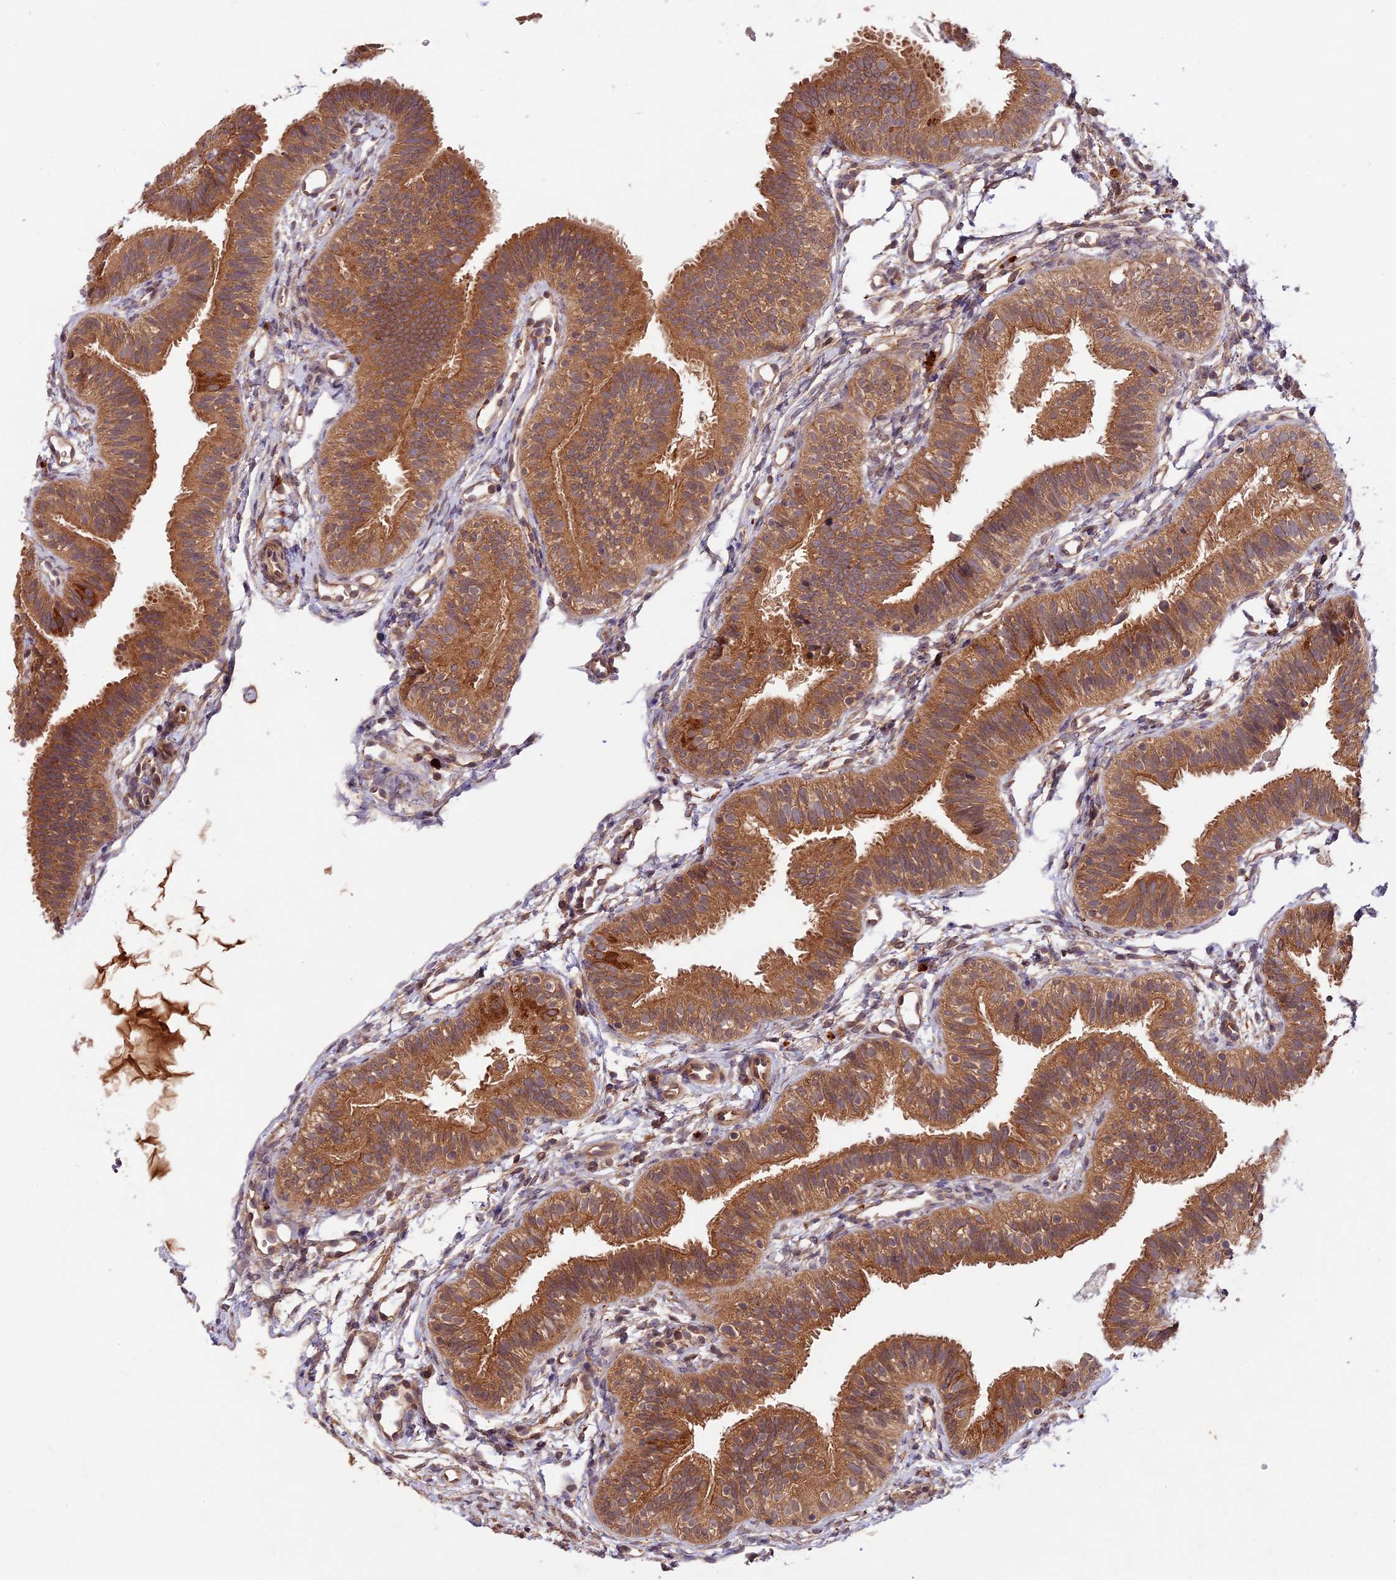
{"staining": {"intensity": "moderate", "quantity": ">75%", "location": "cytoplasmic/membranous"}, "tissue": "fallopian tube", "cell_type": "Glandular cells", "image_type": "normal", "snomed": [{"axis": "morphology", "description": "Normal tissue, NOS"}, {"axis": "topography", "description": "Fallopian tube"}], "caption": "IHC (DAB) staining of benign fallopian tube displays moderate cytoplasmic/membranous protein staining in about >75% of glandular cells.", "gene": "CHAC1", "patient": {"sex": "female", "age": 35}}